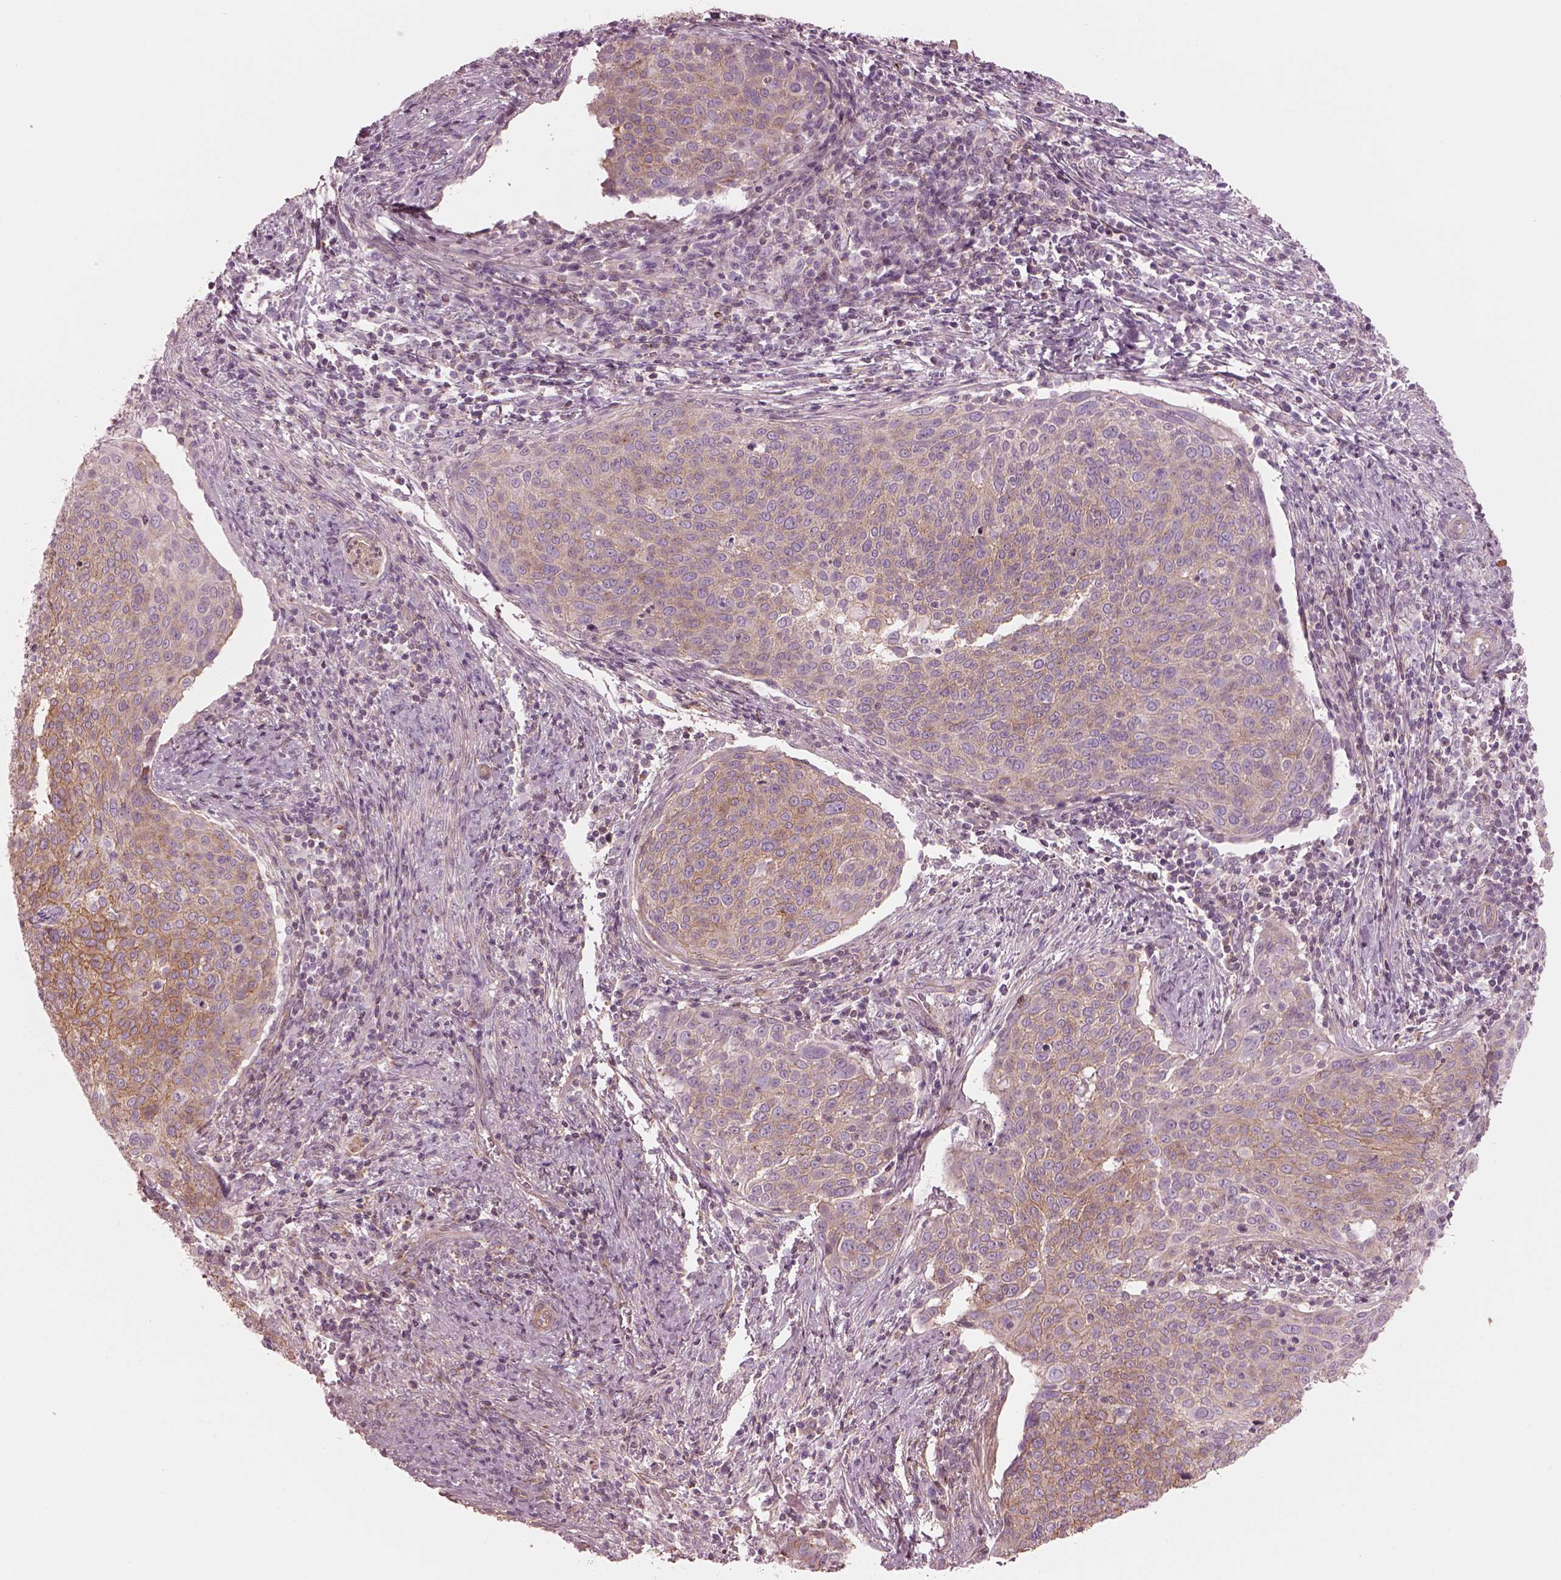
{"staining": {"intensity": "moderate", "quantity": "25%-75%", "location": "cytoplasmic/membranous"}, "tissue": "cervical cancer", "cell_type": "Tumor cells", "image_type": "cancer", "snomed": [{"axis": "morphology", "description": "Squamous cell carcinoma, NOS"}, {"axis": "topography", "description": "Cervix"}], "caption": "High-power microscopy captured an IHC photomicrograph of cervical squamous cell carcinoma, revealing moderate cytoplasmic/membranous positivity in about 25%-75% of tumor cells.", "gene": "ELAPOR1", "patient": {"sex": "female", "age": 39}}